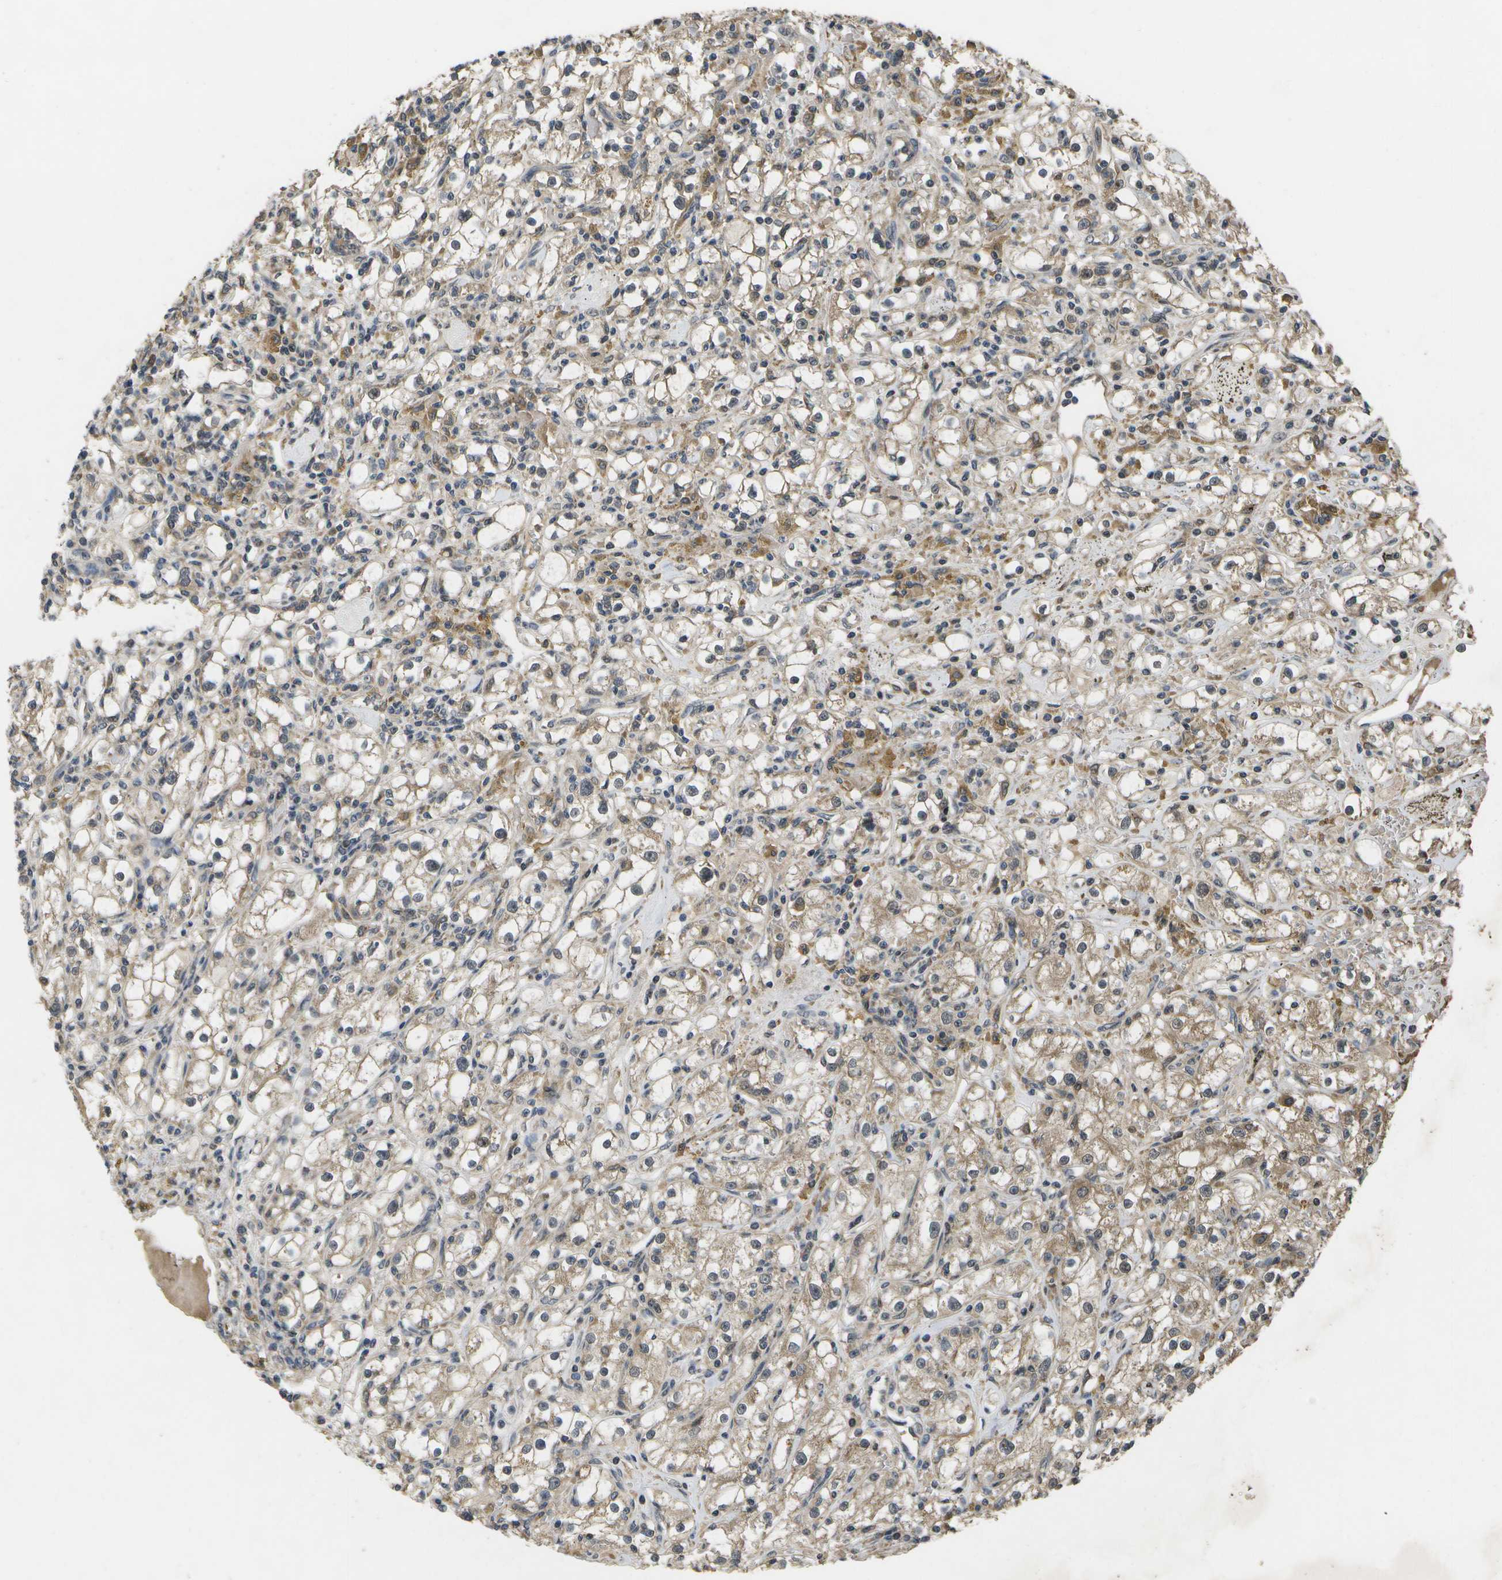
{"staining": {"intensity": "weak", "quantity": ">75%", "location": "cytoplasmic/membranous"}, "tissue": "renal cancer", "cell_type": "Tumor cells", "image_type": "cancer", "snomed": [{"axis": "morphology", "description": "Adenocarcinoma, NOS"}, {"axis": "topography", "description": "Kidney"}], "caption": "High-magnification brightfield microscopy of renal cancer (adenocarcinoma) stained with DAB (brown) and counterstained with hematoxylin (blue). tumor cells exhibit weak cytoplasmic/membranous staining is present in approximately>75% of cells. (DAB = brown stain, brightfield microscopy at high magnification).", "gene": "ALAS1", "patient": {"sex": "male", "age": 56}}